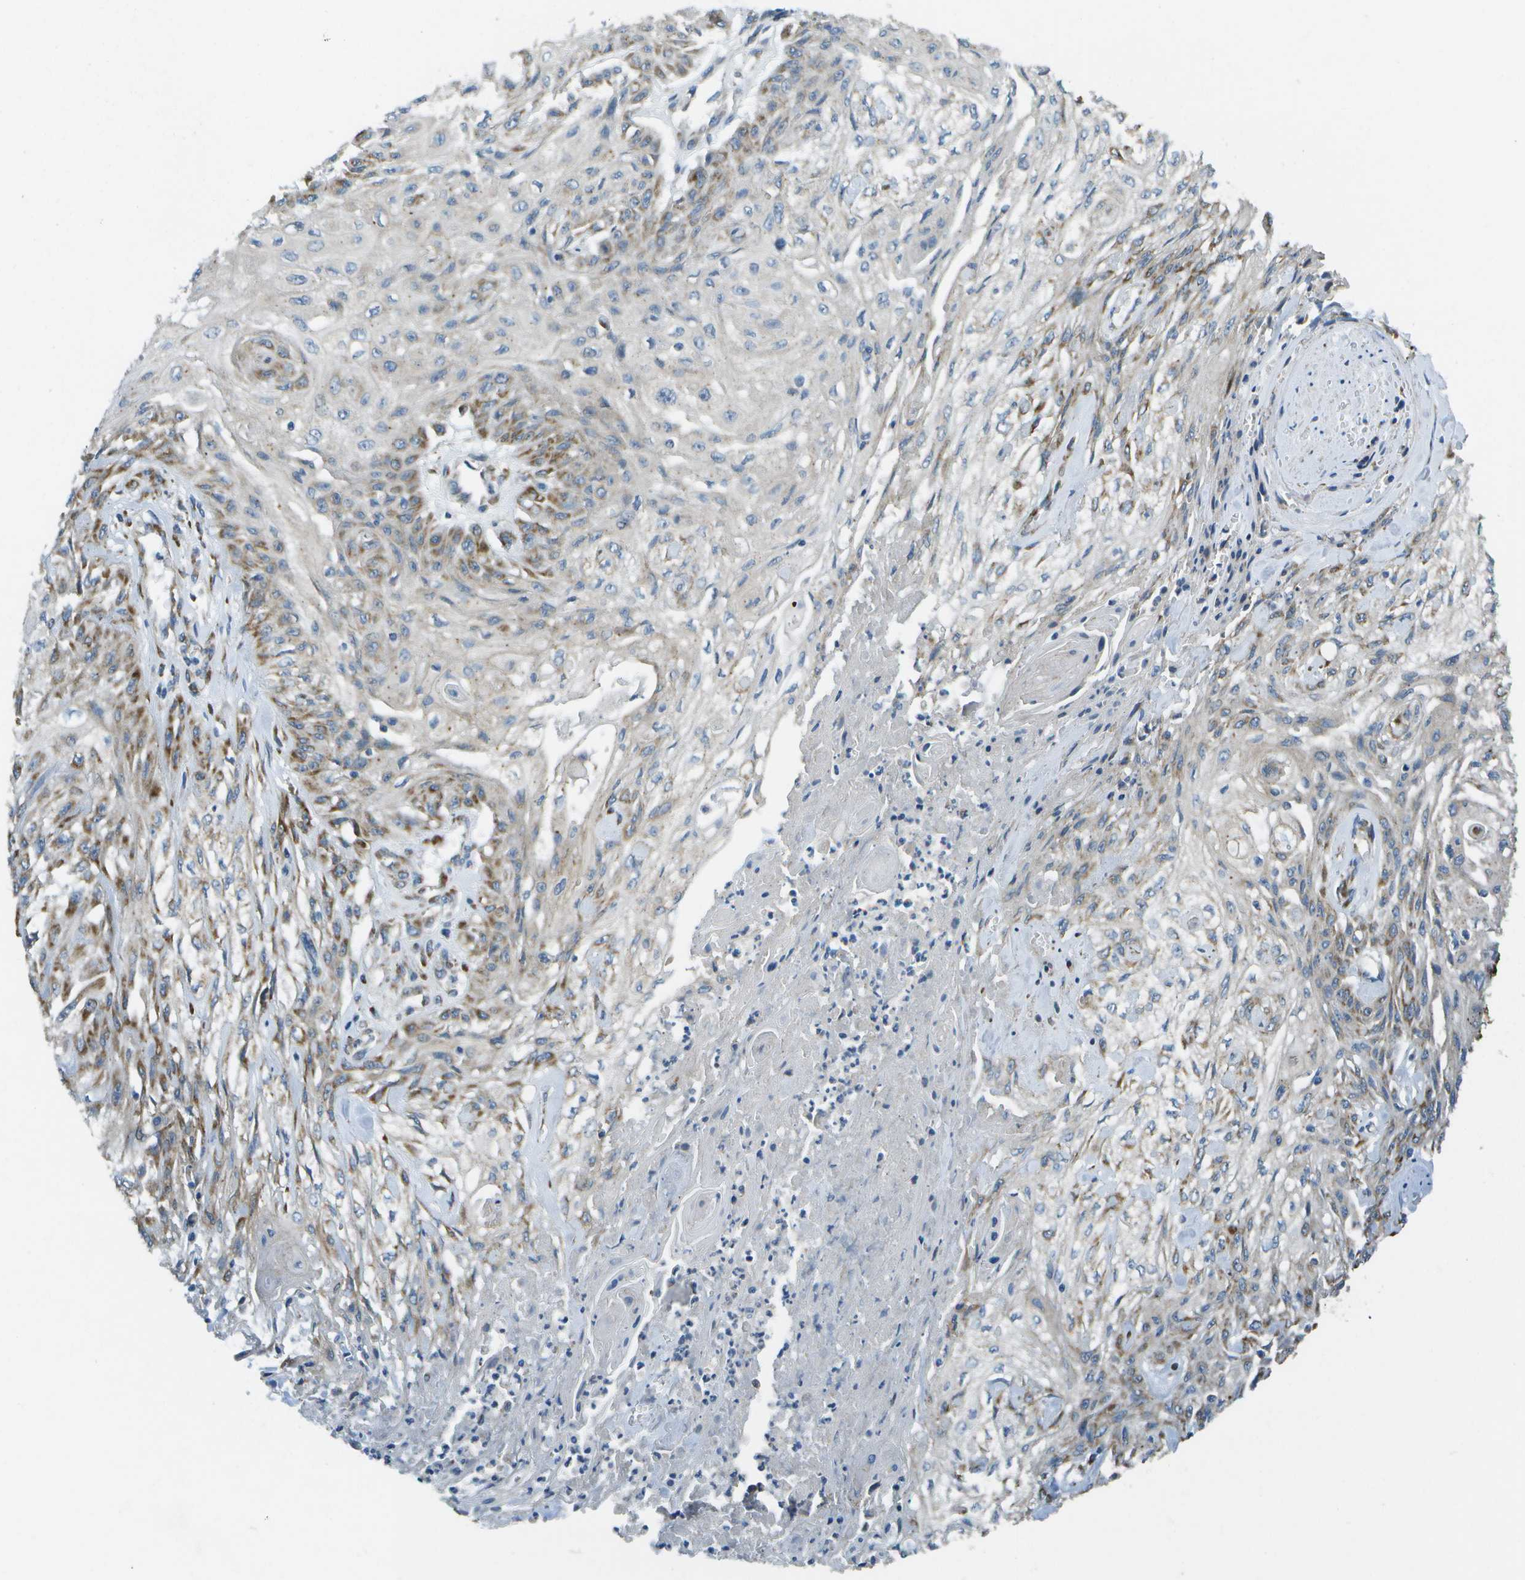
{"staining": {"intensity": "moderate", "quantity": "25%-75%", "location": "cytoplasmic/membranous"}, "tissue": "skin cancer", "cell_type": "Tumor cells", "image_type": "cancer", "snomed": [{"axis": "morphology", "description": "Squamous cell carcinoma, NOS"}, {"axis": "morphology", "description": "Squamous cell carcinoma, metastatic, NOS"}, {"axis": "topography", "description": "Skin"}, {"axis": "topography", "description": "Lymph node"}], "caption": "An image of human skin metastatic squamous cell carcinoma stained for a protein displays moderate cytoplasmic/membranous brown staining in tumor cells.", "gene": "KCTD3", "patient": {"sex": "male", "age": 75}}